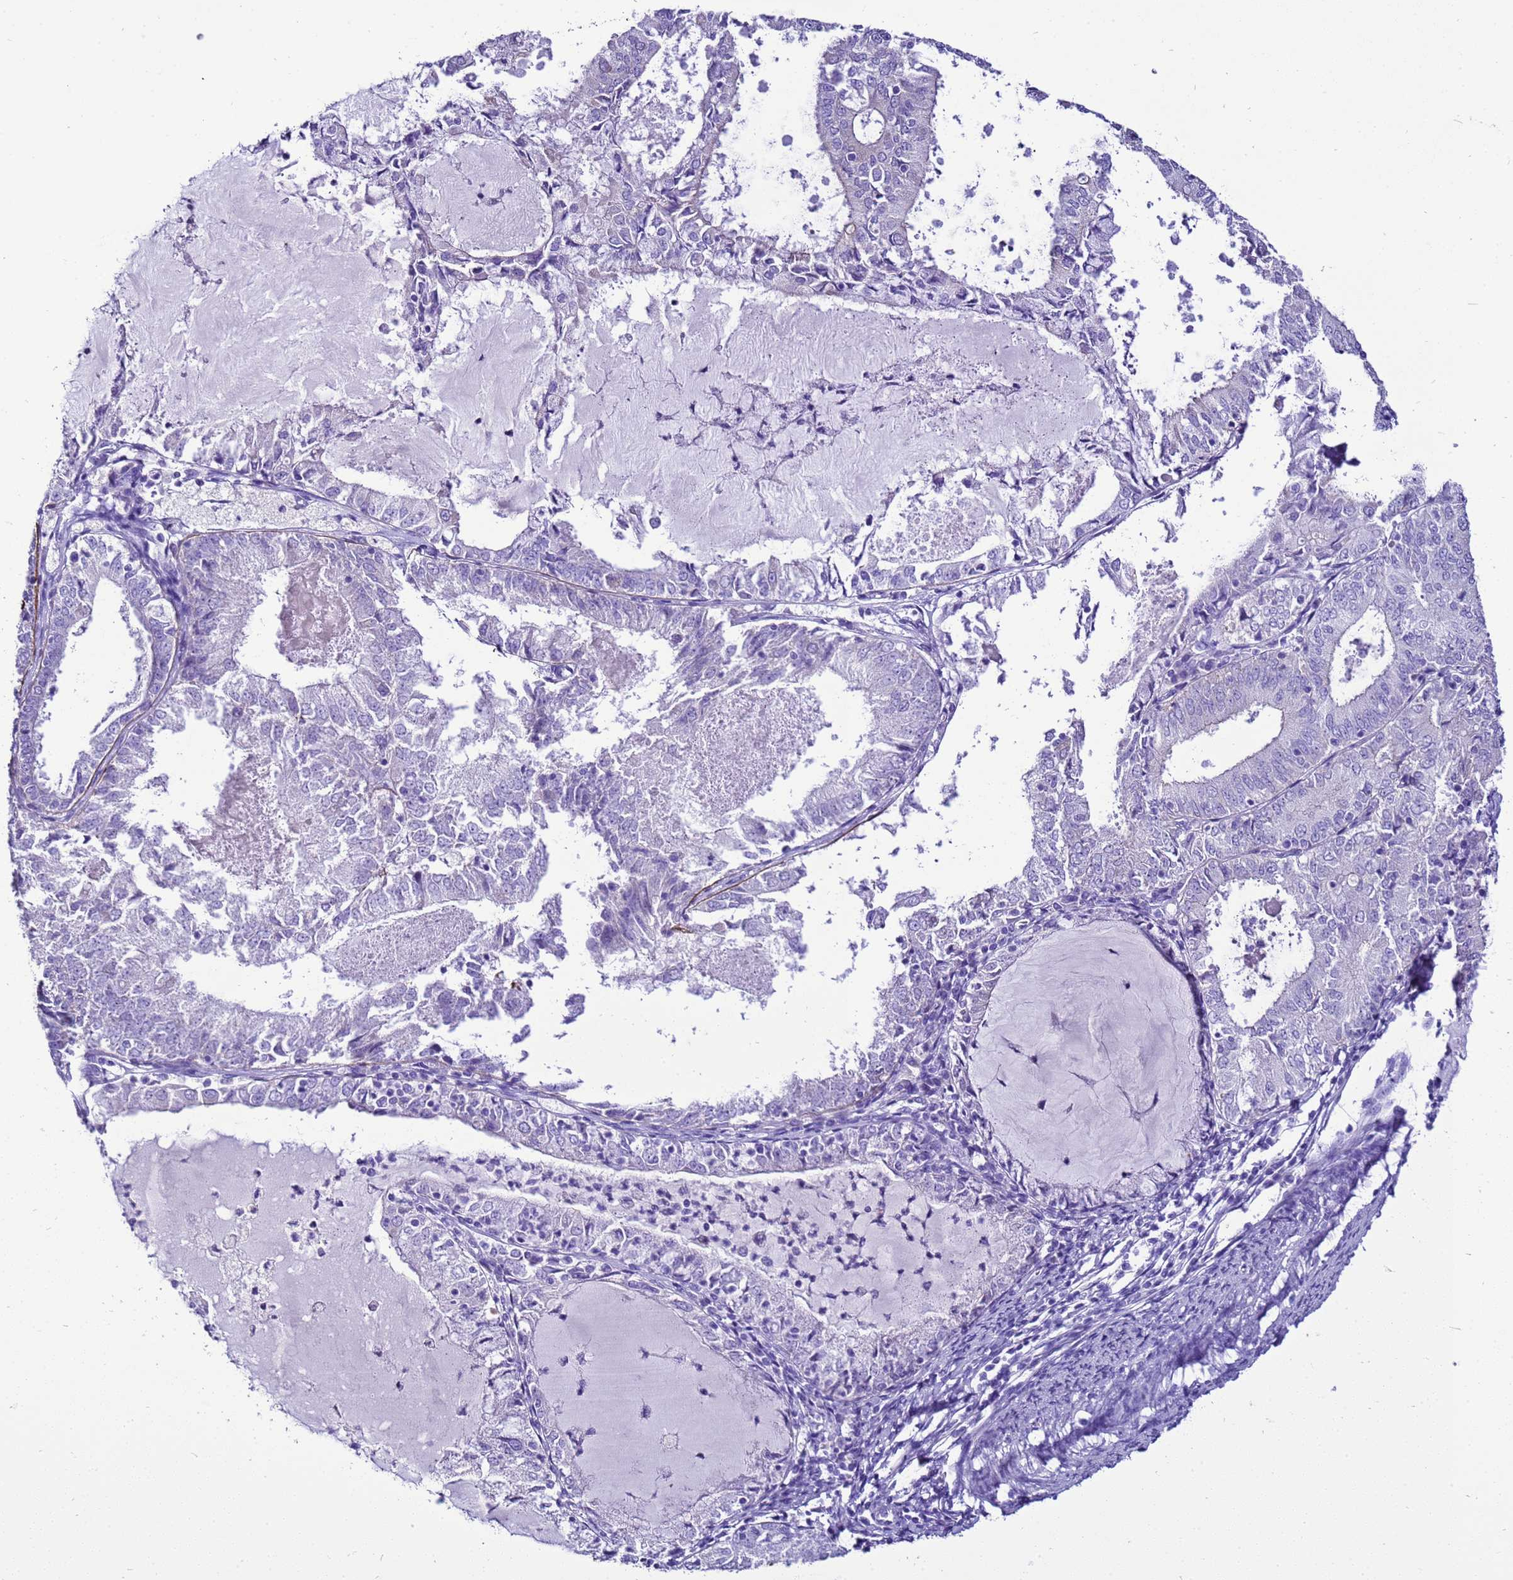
{"staining": {"intensity": "negative", "quantity": "none", "location": "none"}, "tissue": "endometrial cancer", "cell_type": "Tumor cells", "image_type": "cancer", "snomed": [{"axis": "morphology", "description": "Adenocarcinoma, NOS"}, {"axis": "topography", "description": "Endometrium"}], "caption": "Protein analysis of endometrial cancer (adenocarcinoma) reveals no significant positivity in tumor cells. Nuclei are stained in blue.", "gene": "BEST2", "patient": {"sex": "female", "age": 57}}